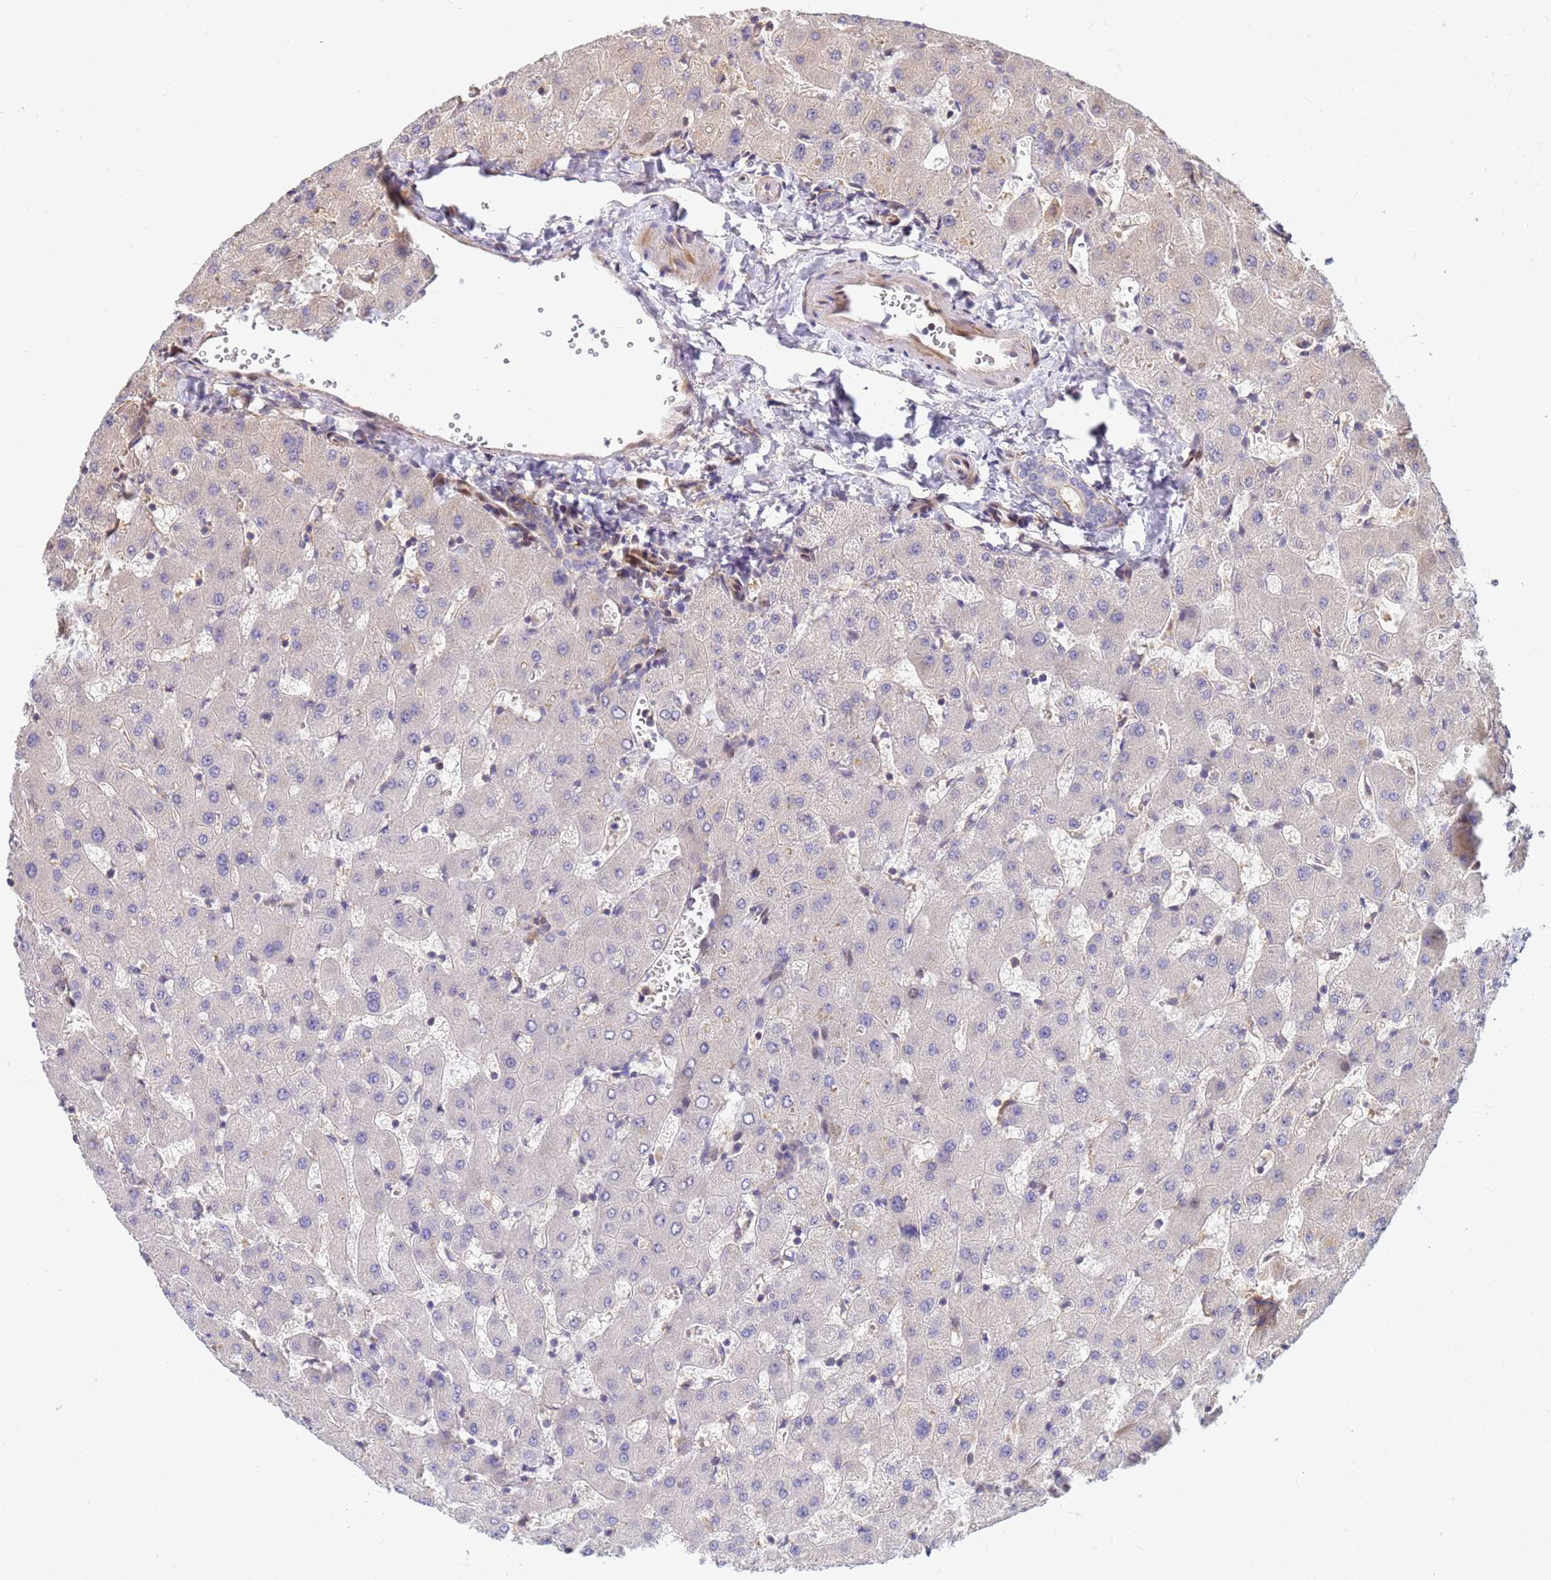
{"staining": {"intensity": "negative", "quantity": "none", "location": "none"}, "tissue": "liver", "cell_type": "Cholangiocytes", "image_type": "normal", "snomed": [{"axis": "morphology", "description": "Normal tissue, NOS"}, {"axis": "topography", "description": "Liver"}], "caption": "A histopathology image of liver stained for a protein demonstrates no brown staining in cholangiocytes. (DAB (3,3'-diaminobenzidine) immunohistochemistry (IHC) visualized using brightfield microscopy, high magnification).", "gene": "DUS4L", "patient": {"sex": "female", "age": 63}}